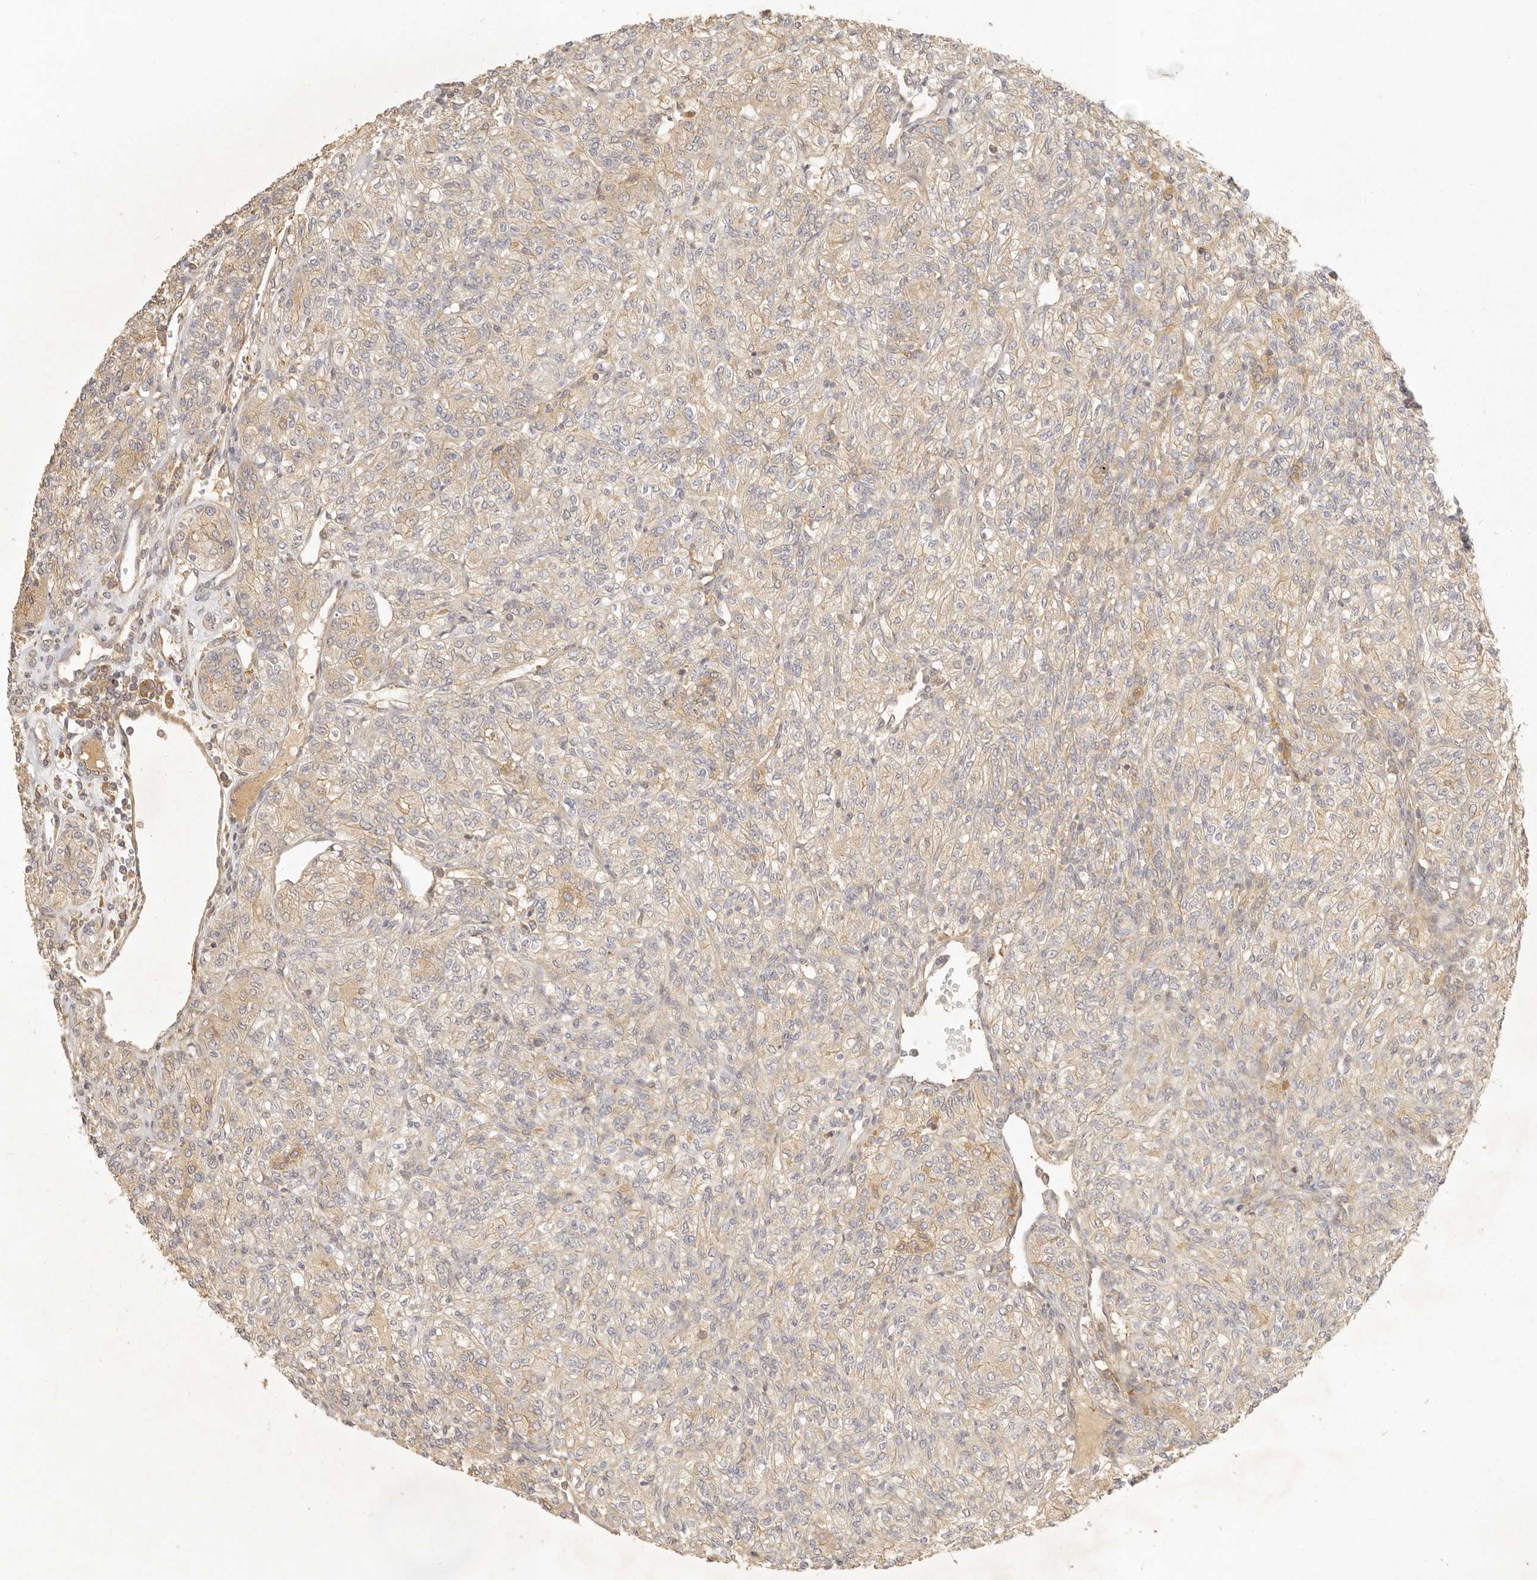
{"staining": {"intensity": "weak", "quantity": "25%-75%", "location": "cytoplasmic/membranous"}, "tissue": "renal cancer", "cell_type": "Tumor cells", "image_type": "cancer", "snomed": [{"axis": "morphology", "description": "Adenocarcinoma, NOS"}, {"axis": "topography", "description": "Kidney"}], "caption": "Weak cytoplasmic/membranous protein staining is present in about 25%-75% of tumor cells in renal cancer (adenocarcinoma). Ihc stains the protein of interest in brown and the nuclei are stained blue.", "gene": "VIPR1", "patient": {"sex": "male", "age": 77}}